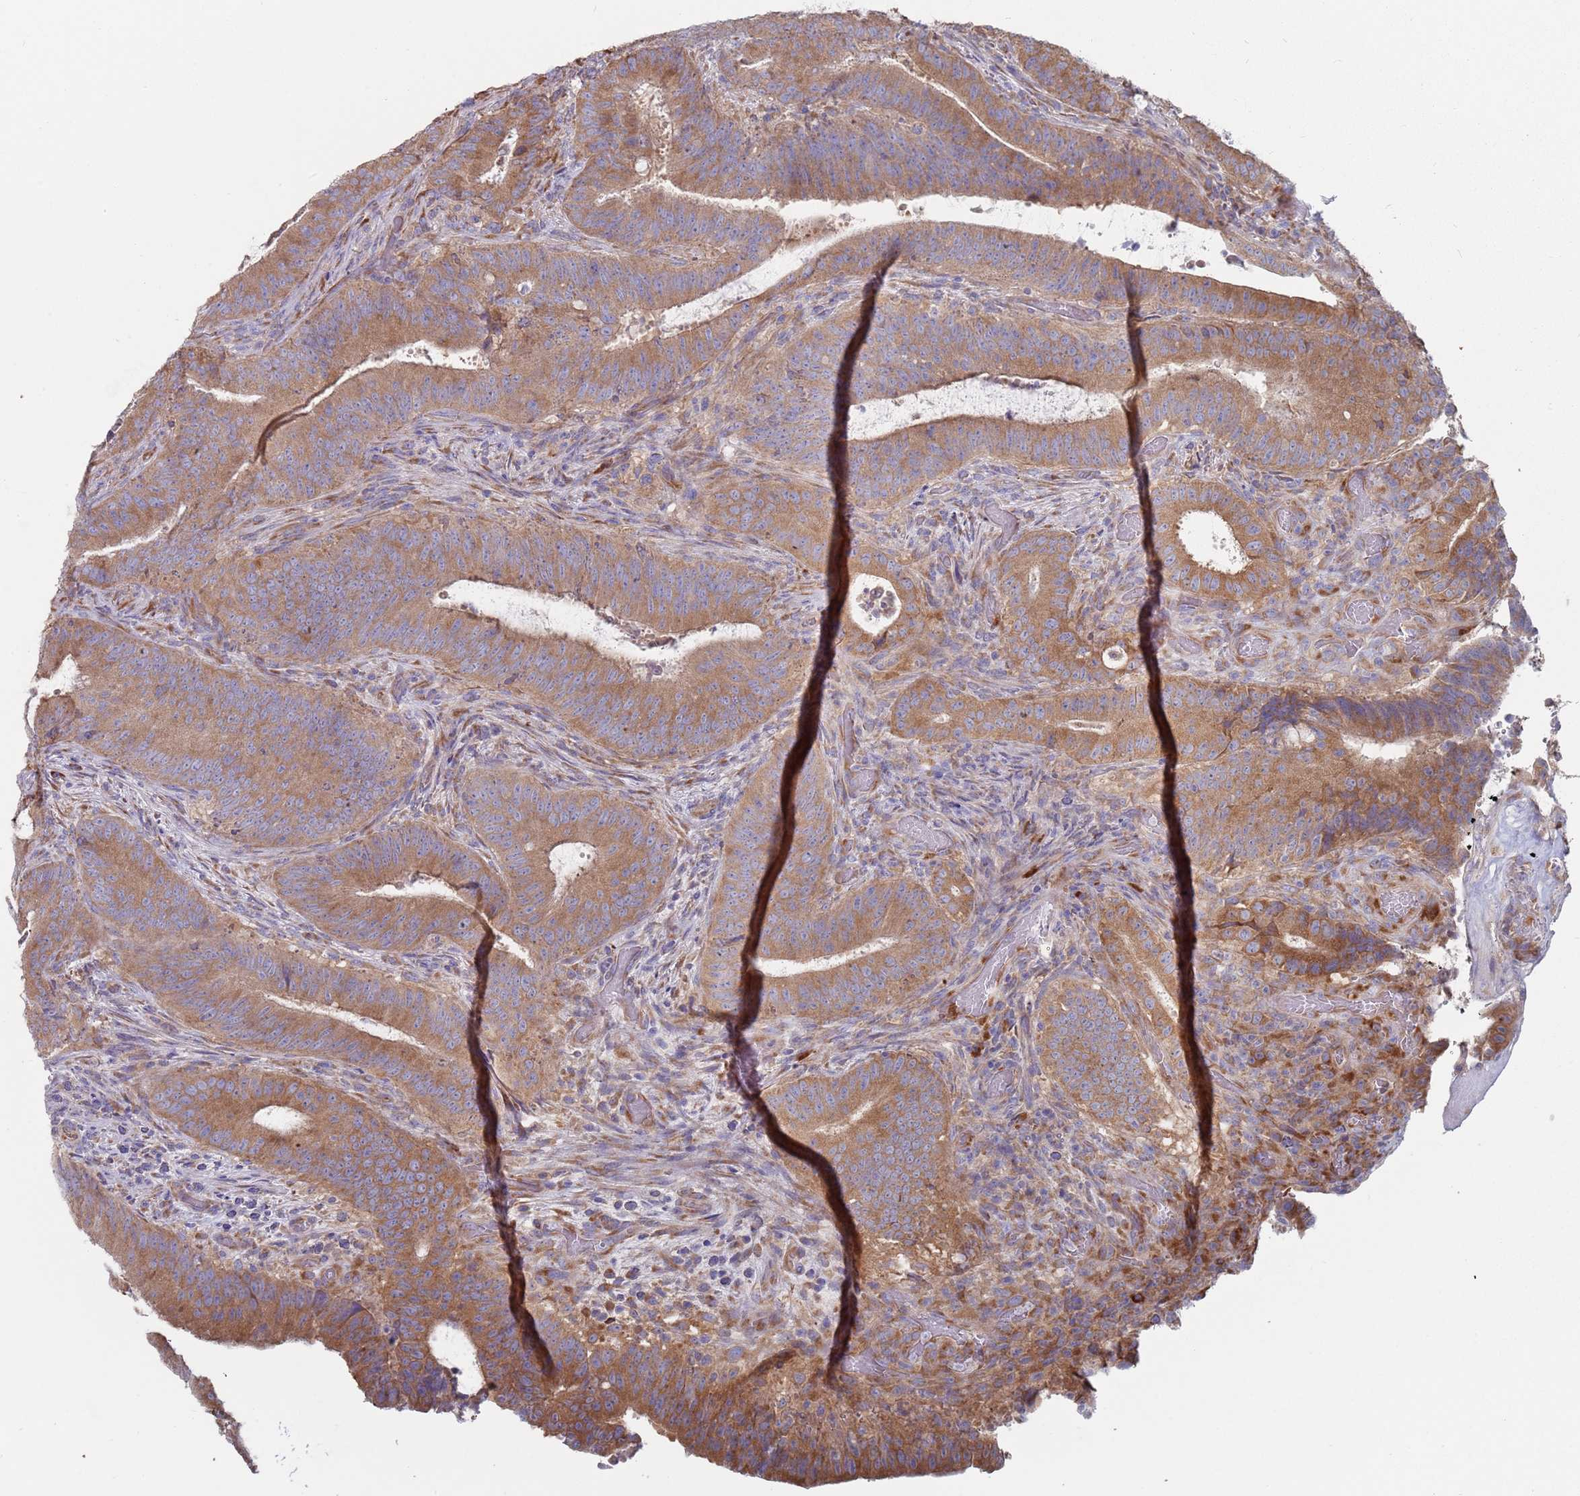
{"staining": {"intensity": "moderate", "quantity": ">75%", "location": "cytoplasmic/membranous"}, "tissue": "colorectal cancer", "cell_type": "Tumor cells", "image_type": "cancer", "snomed": [{"axis": "morphology", "description": "Adenocarcinoma, NOS"}, {"axis": "topography", "description": "Colon"}], "caption": "The immunohistochemical stain shows moderate cytoplasmic/membranous expression in tumor cells of colorectal adenocarcinoma tissue.", "gene": "ZNF844", "patient": {"sex": "female", "age": 43}}